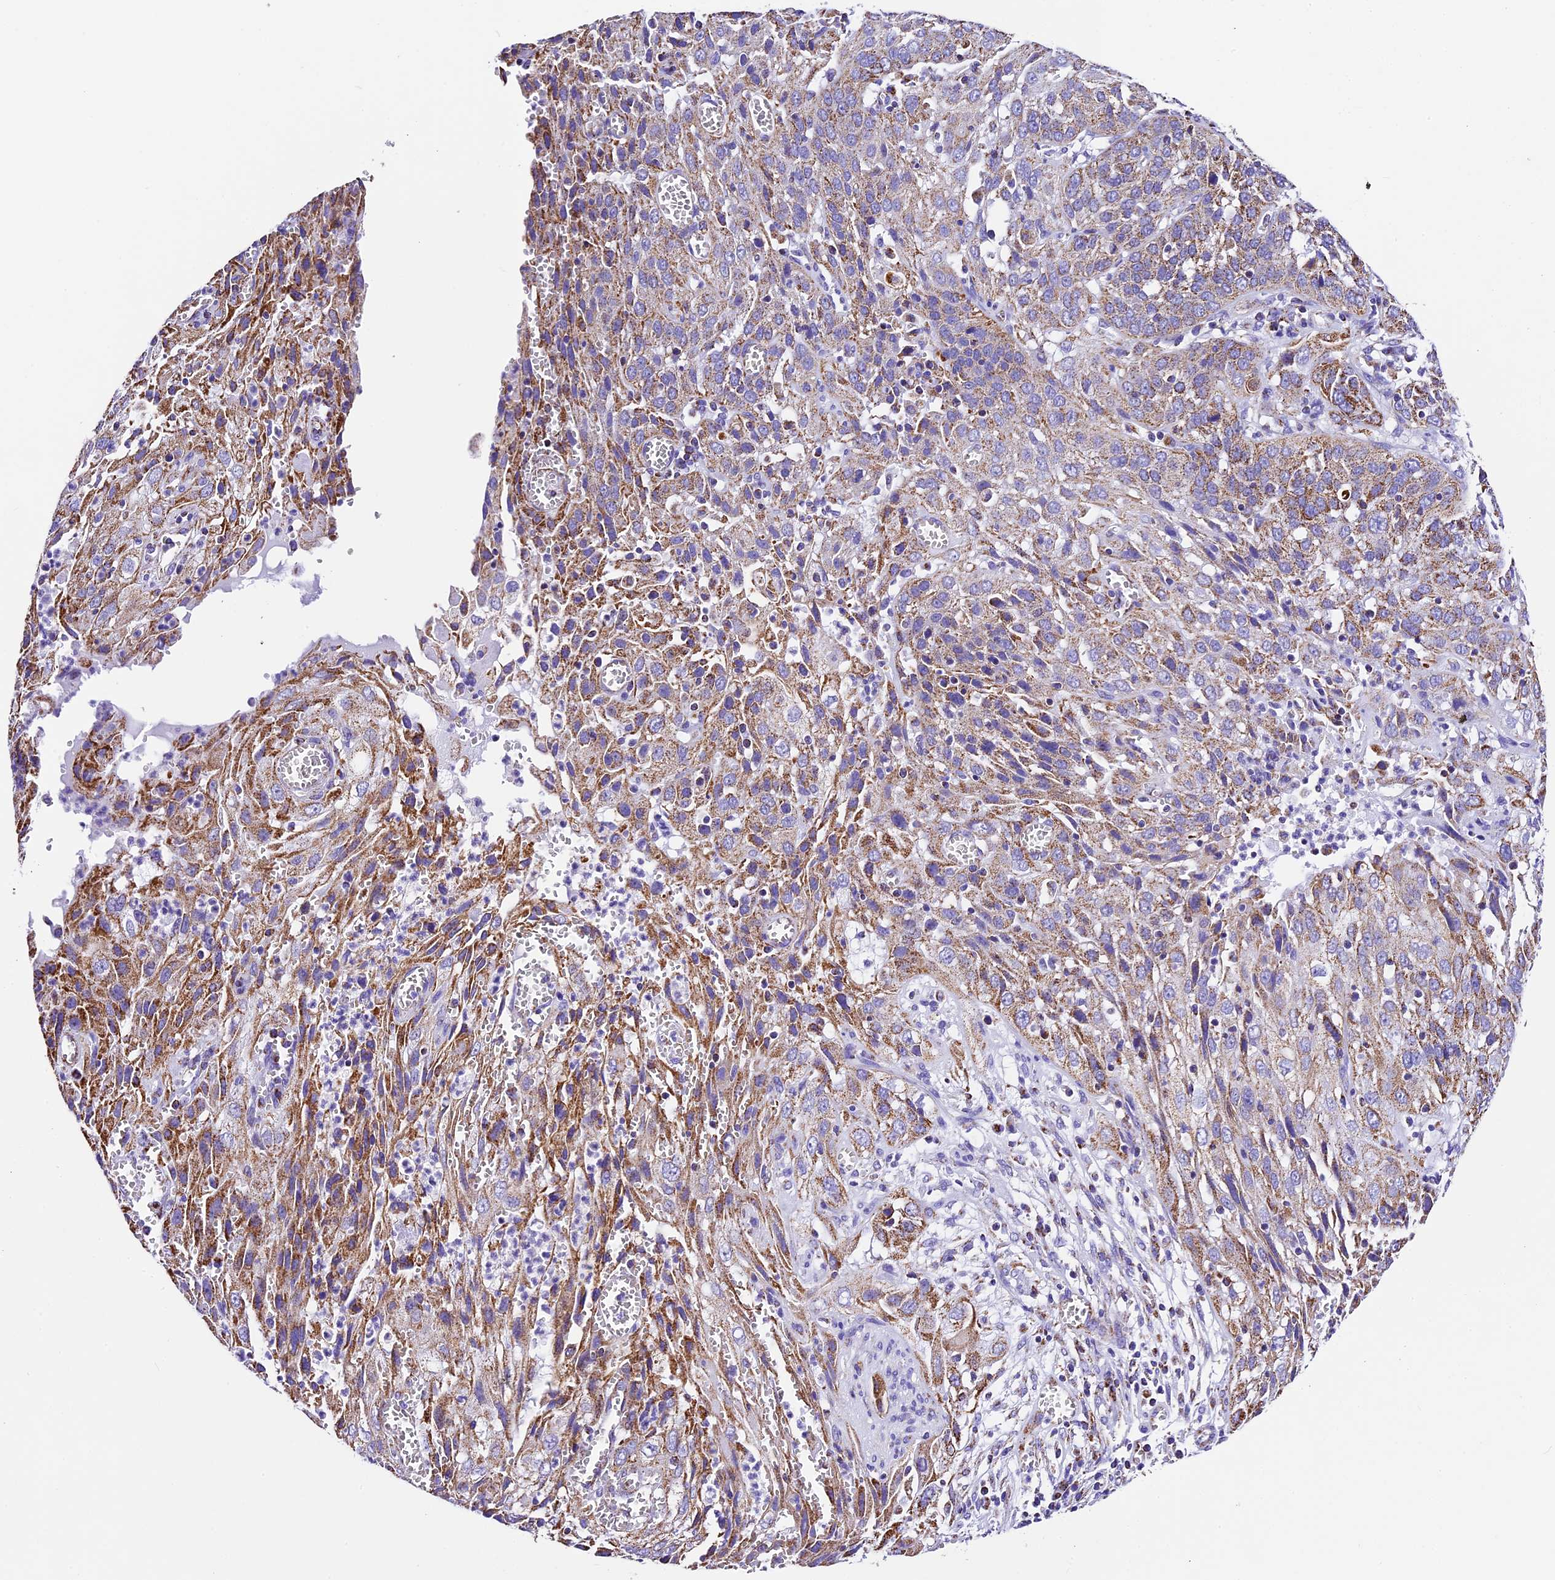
{"staining": {"intensity": "strong", "quantity": ">75%", "location": "cytoplasmic/membranous"}, "tissue": "cervical cancer", "cell_type": "Tumor cells", "image_type": "cancer", "snomed": [{"axis": "morphology", "description": "Squamous cell carcinoma, NOS"}, {"axis": "topography", "description": "Cervix"}], "caption": "Tumor cells display strong cytoplasmic/membranous positivity in approximately >75% of cells in cervical cancer (squamous cell carcinoma).", "gene": "DCAF5", "patient": {"sex": "female", "age": 32}}